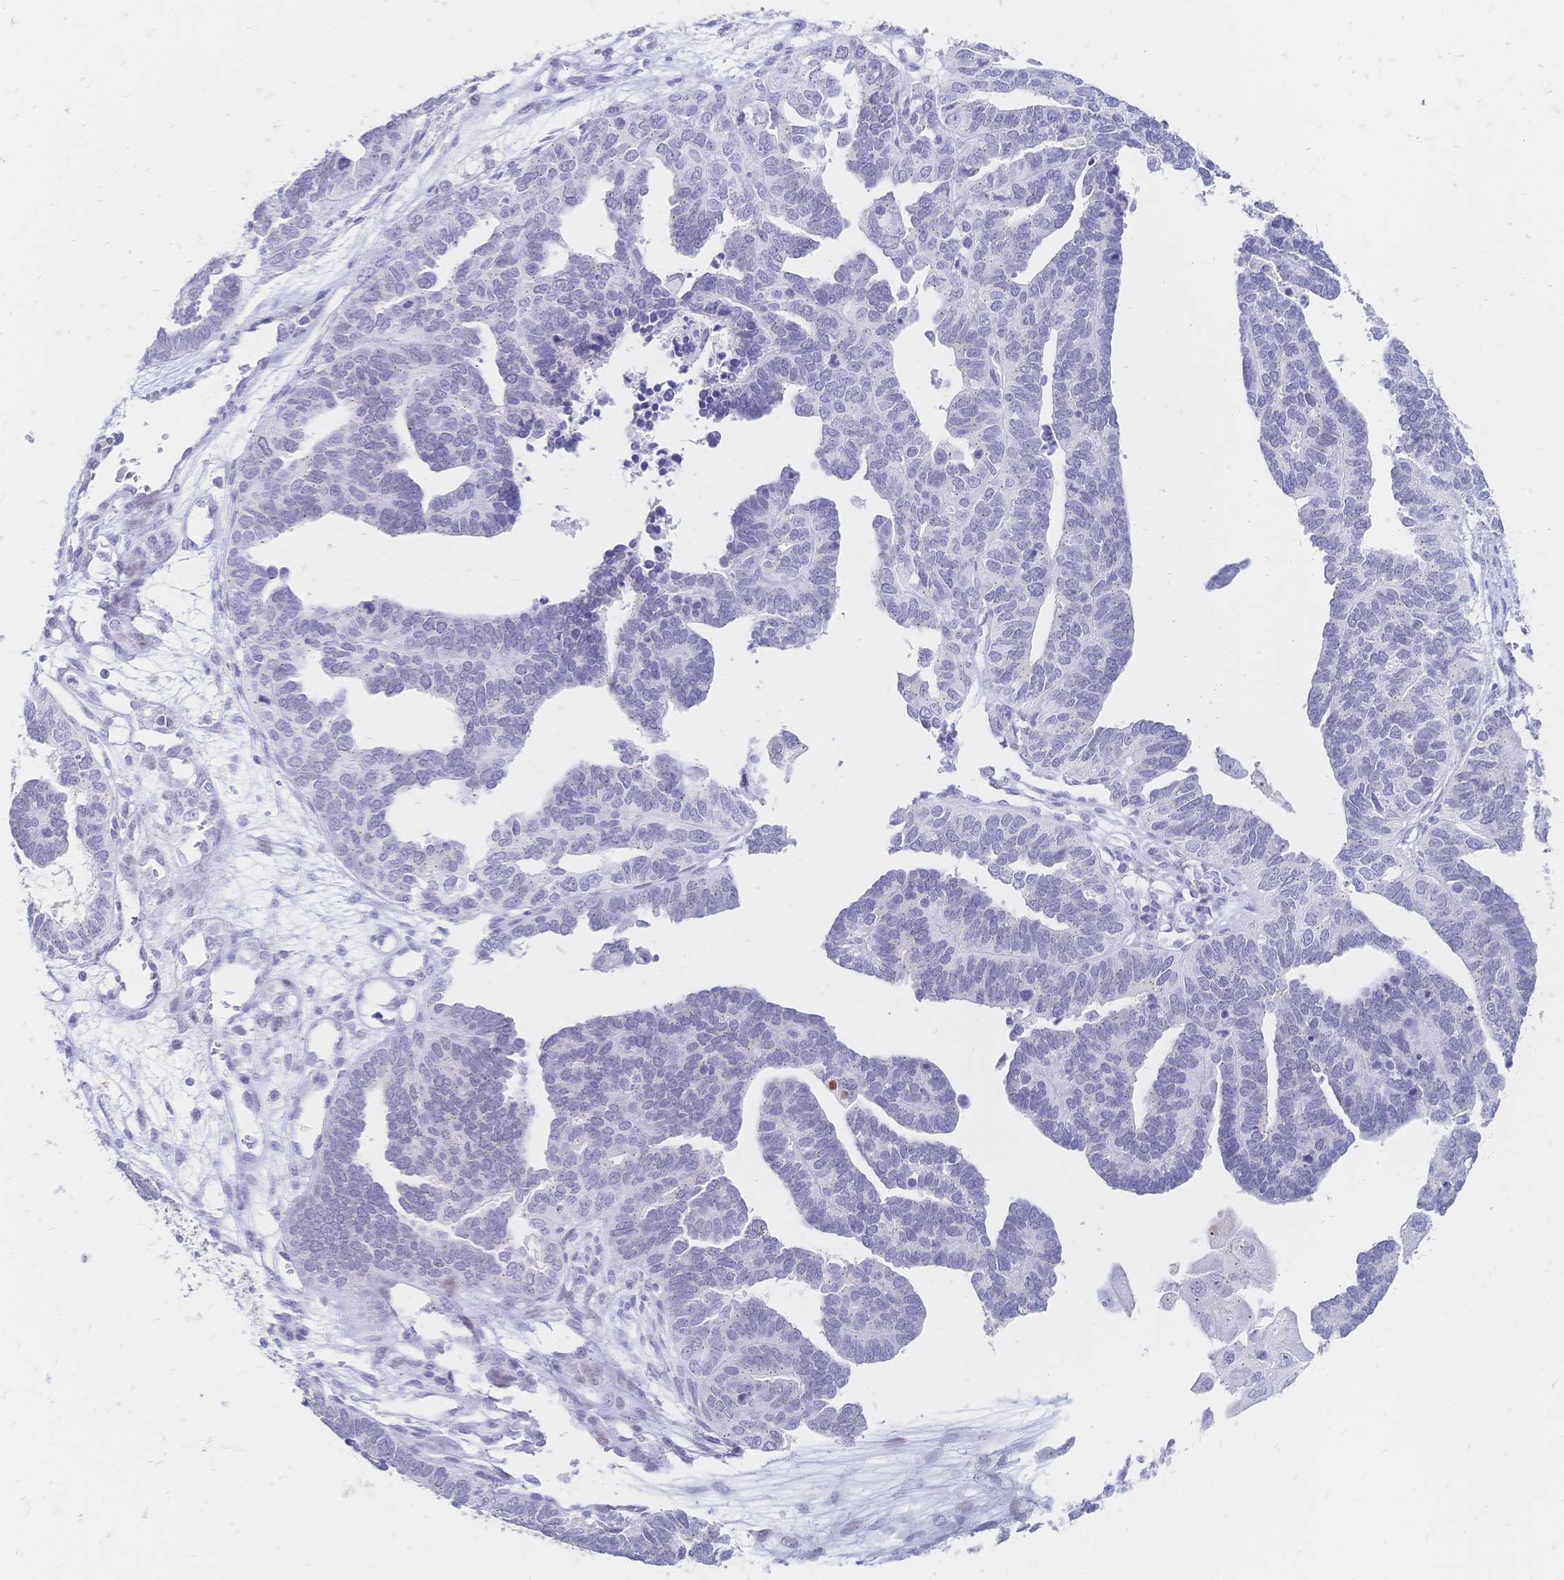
{"staining": {"intensity": "negative", "quantity": "none", "location": "none"}, "tissue": "ovarian cancer", "cell_type": "Tumor cells", "image_type": "cancer", "snomed": [{"axis": "morphology", "description": "Cystadenocarcinoma, serous, NOS"}, {"axis": "topography", "description": "Ovary"}], "caption": "This is a histopathology image of immunohistochemistry (IHC) staining of ovarian serous cystadenocarcinoma, which shows no positivity in tumor cells. (DAB (3,3'-diaminobenzidine) immunohistochemistry (IHC) visualized using brightfield microscopy, high magnification).", "gene": "PSORS1C2", "patient": {"sex": "female", "age": 51}}